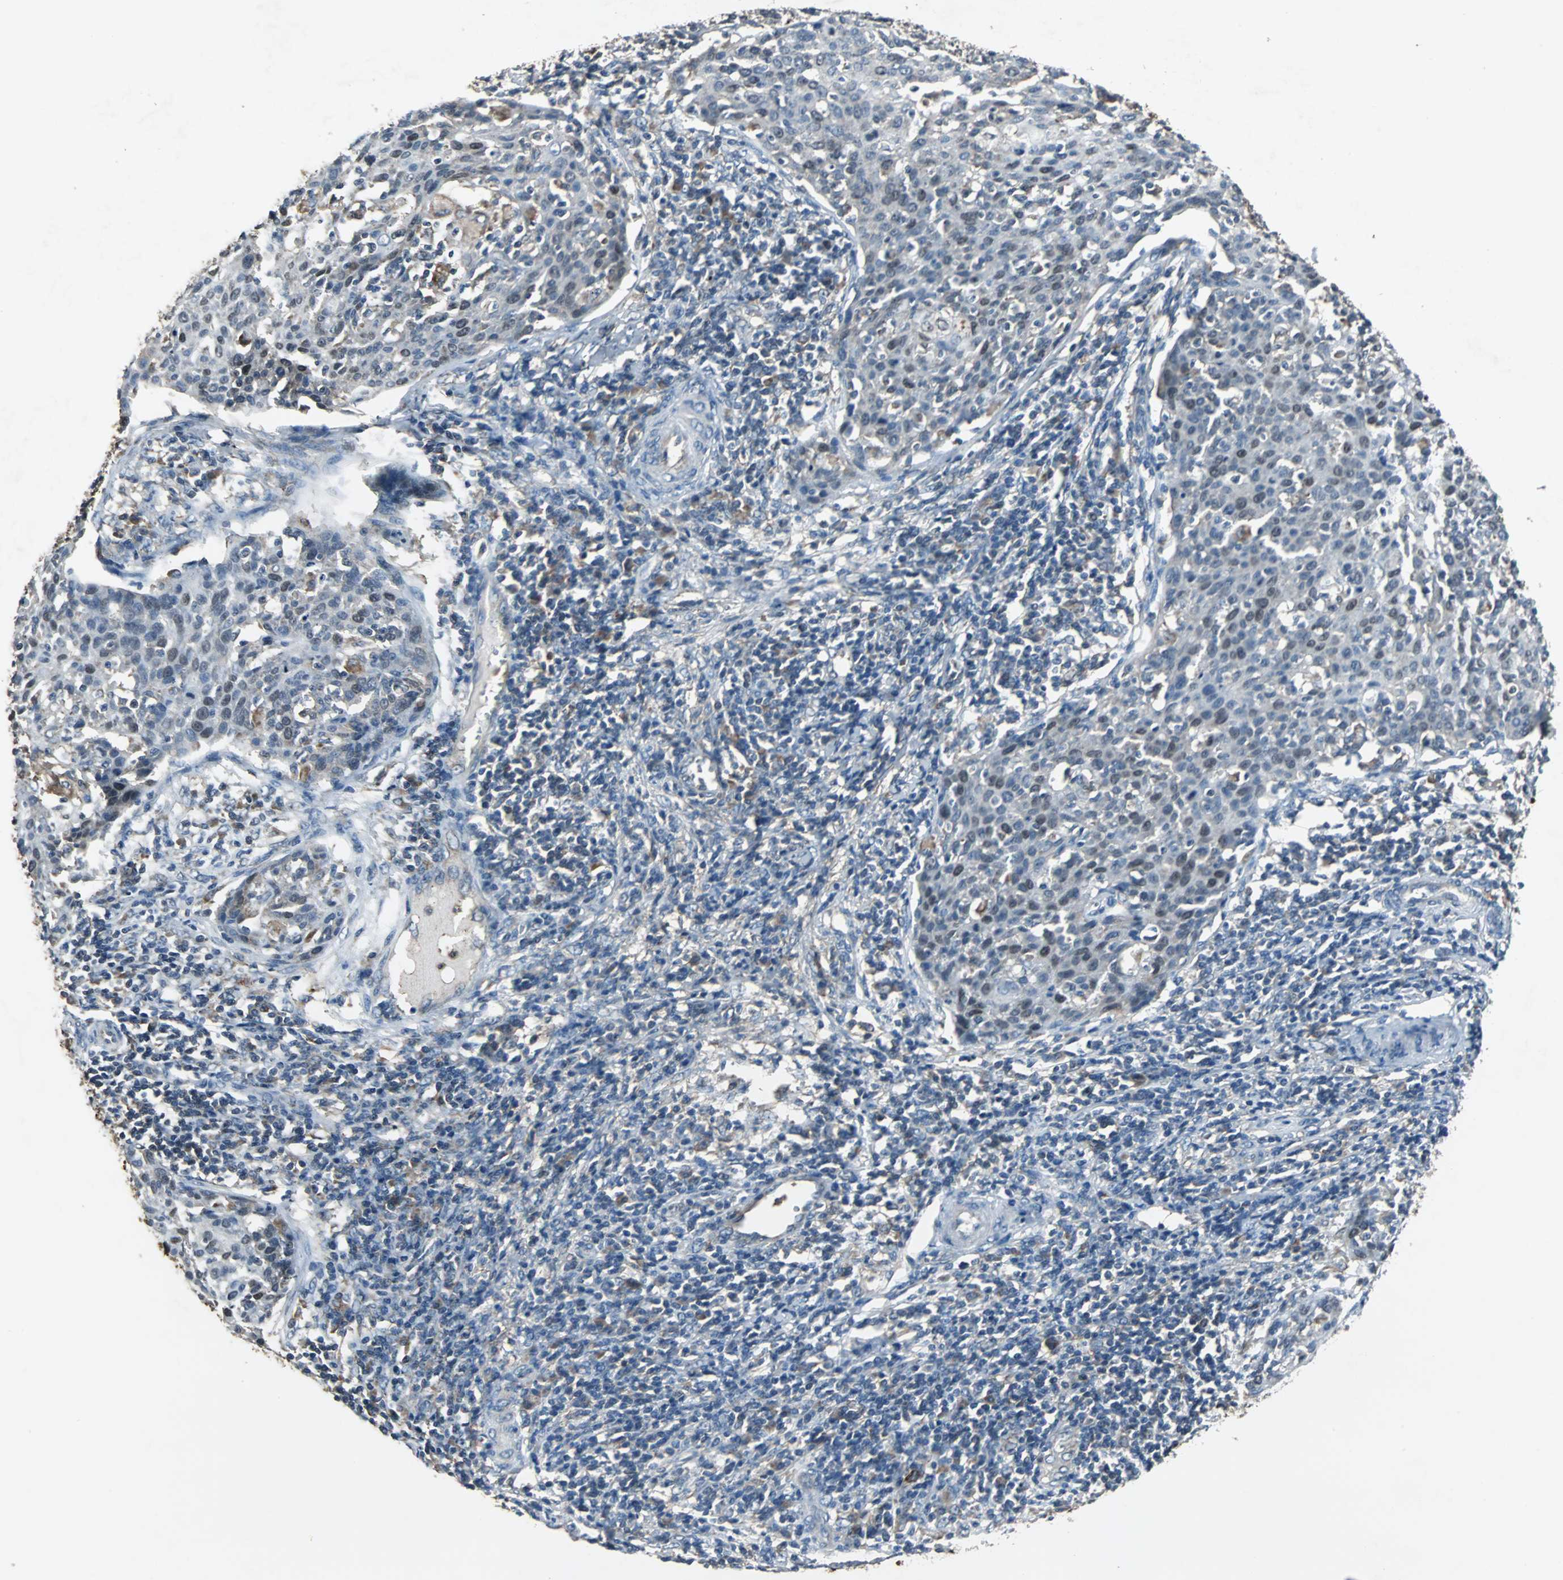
{"staining": {"intensity": "weak", "quantity": "<25%", "location": "cytoplasmic/membranous"}, "tissue": "cervical cancer", "cell_type": "Tumor cells", "image_type": "cancer", "snomed": [{"axis": "morphology", "description": "Squamous cell carcinoma, NOS"}, {"axis": "topography", "description": "Cervix"}], "caption": "IHC photomicrograph of neoplastic tissue: human squamous cell carcinoma (cervical) stained with DAB reveals no significant protein positivity in tumor cells. (Immunohistochemistry (ihc), brightfield microscopy, high magnification).", "gene": "SOS1", "patient": {"sex": "female", "age": 38}}